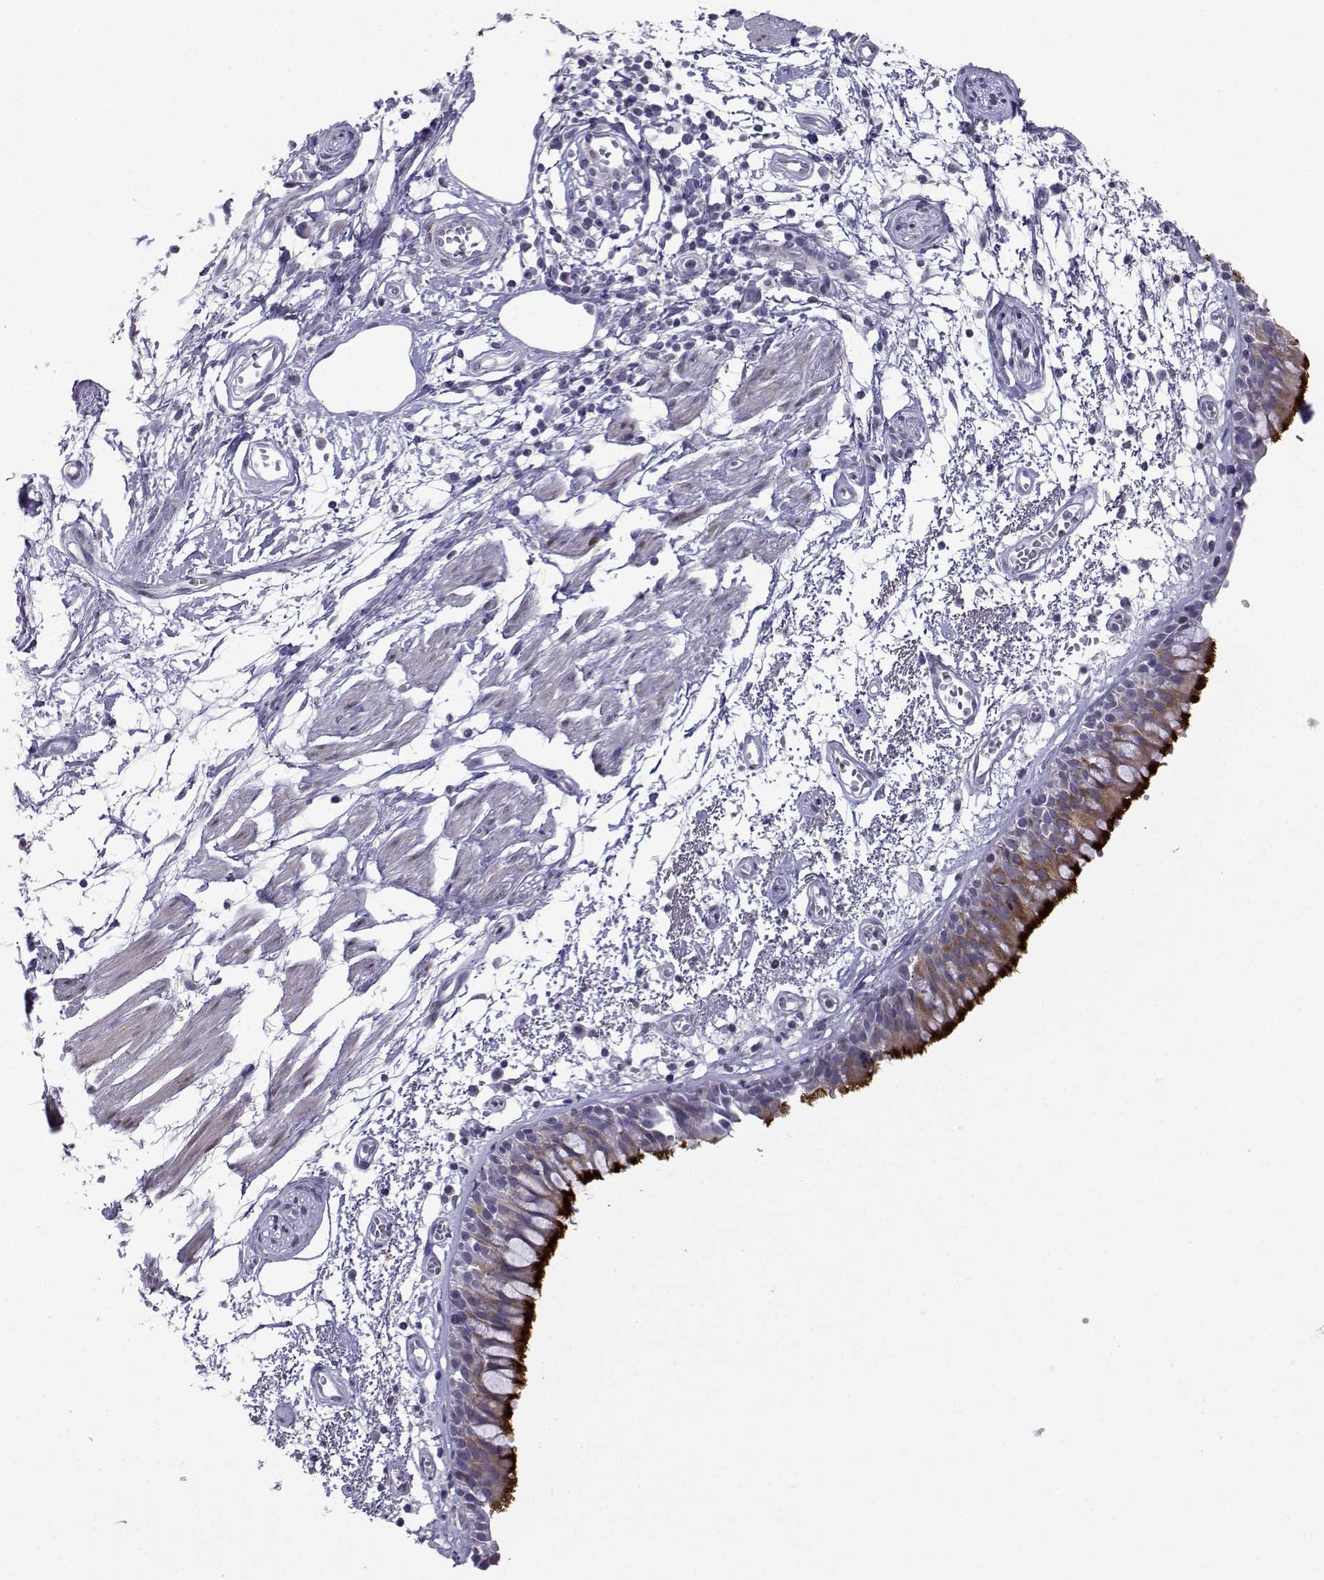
{"staining": {"intensity": "strong", "quantity": "25%-75%", "location": "cytoplasmic/membranous"}, "tissue": "bronchus", "cell_type": "Respiratory epithelial cells", "image_type": "normal", "snomed": [{"axis": "morphology", "description": "Normal tissue, NOS"}, {"axis": "morphology", "description": "Squamous cell carcinoma, NOS"}, {"axis": "topography", "description": "Cartilage tissue"}, {"axis": "topography", "description": "Bronchus"}, {"axis": "topography", "description": "Lung"}], "caption": "This micrograph exhibits immunohistochemistry (IHC) staining of normal bronchus, with high strong cytoplasmic/membranous positivity in about 25%-75% of respiratory epithelial cells.", "gene": "CFAP70", "patient": {"sex": "male", "age": 66}}